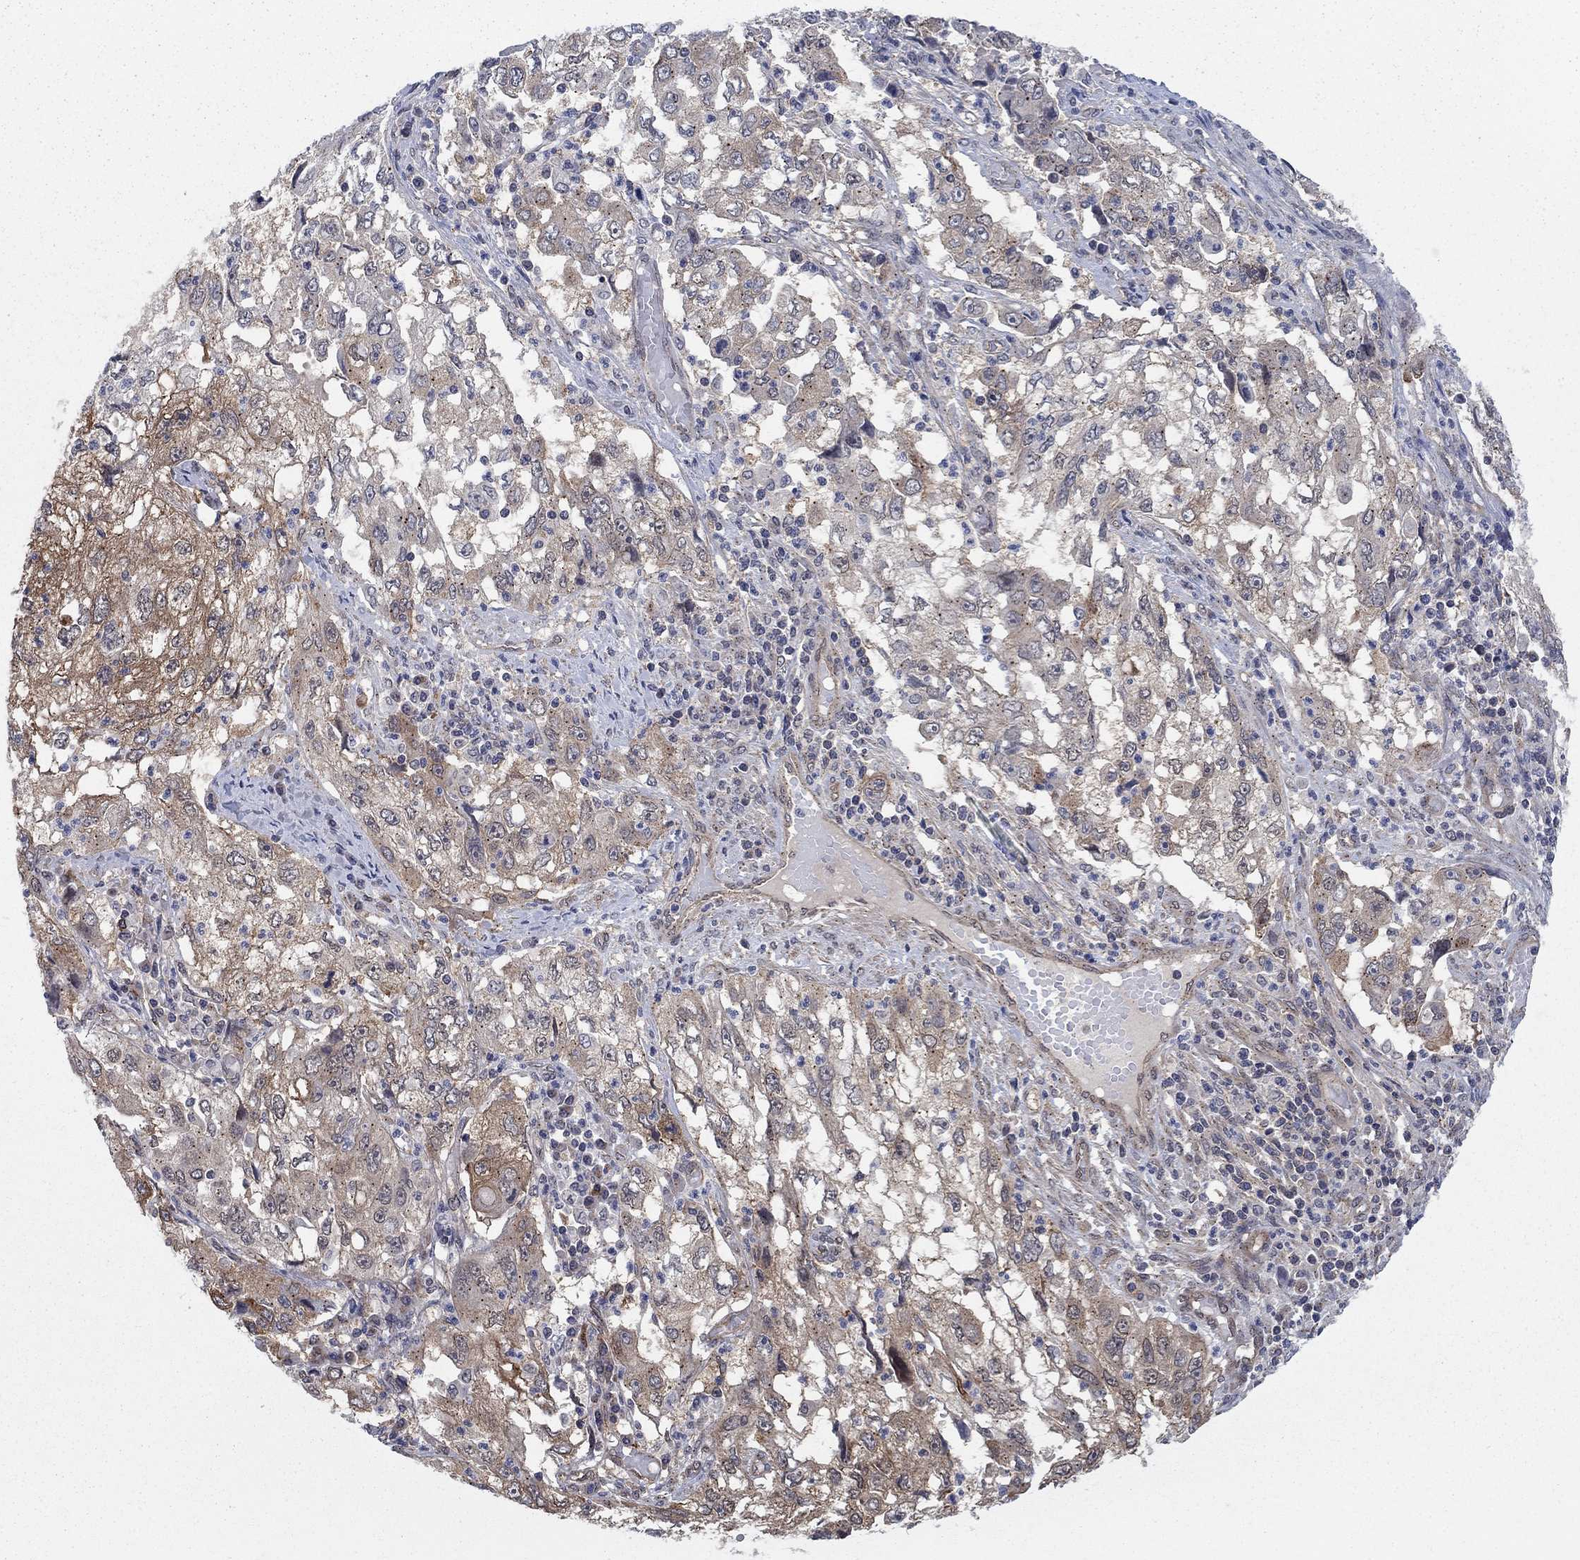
{"staining": {"intensity": "moderate", "quantity": "<25%", "location": "cytoplasmic/membranous"}, "tissue": "cervical cancer", "cell_type": "Tumor cells", "image_type": "cancer", "snomed": [{"axis": "morphology", "description": "Squamous cell carcinoma, NOS"}, {"axis": "topography", "description": "Cervix"}], "caption": "Approximately <25% of tumor cells in cervical squamous cell carcinoma display moderate cytoplasmic/membranous protein staining as visualized by brown immunohistochemical staining.", "gene": "SH3RF1", "patient": {"sex": "female", "age": 36}}